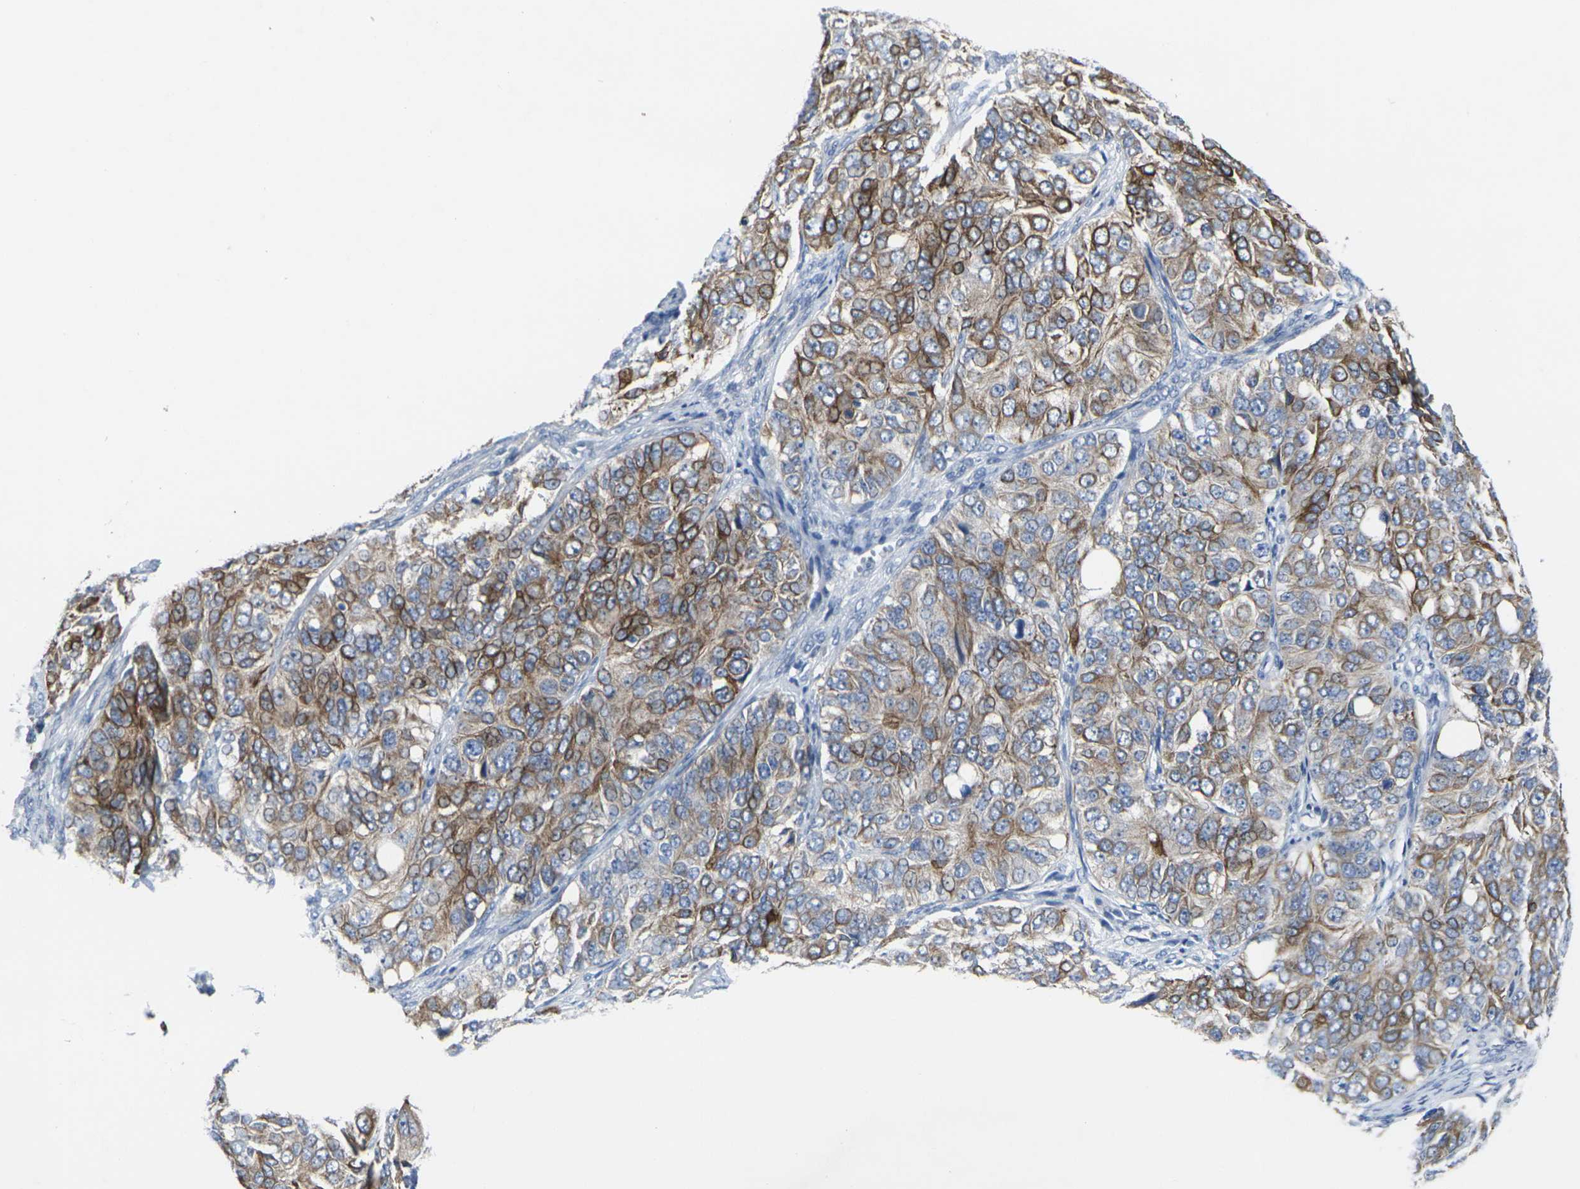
{"staining": {"intensity": "moderate", "quantity": ">75%", "location": "cytoplasmic/membranous"}, "tissue": "ovarian cancer", "cell_type": "Tumor cells", "image_type": "cancer", "snomed": [{"axis": "morphology", "description": "Carcinoma, endometroid"}, {"axis": "topography", "description": "Ovary"}], "caption": "Ovarian endometroid carcinoma tissue exhibits moderate cytoplasmic/membranous positivity in approximately >75% of tumor cells", "gene": "ANKRD46", "patient": {"sex": "female", "age": 51}}